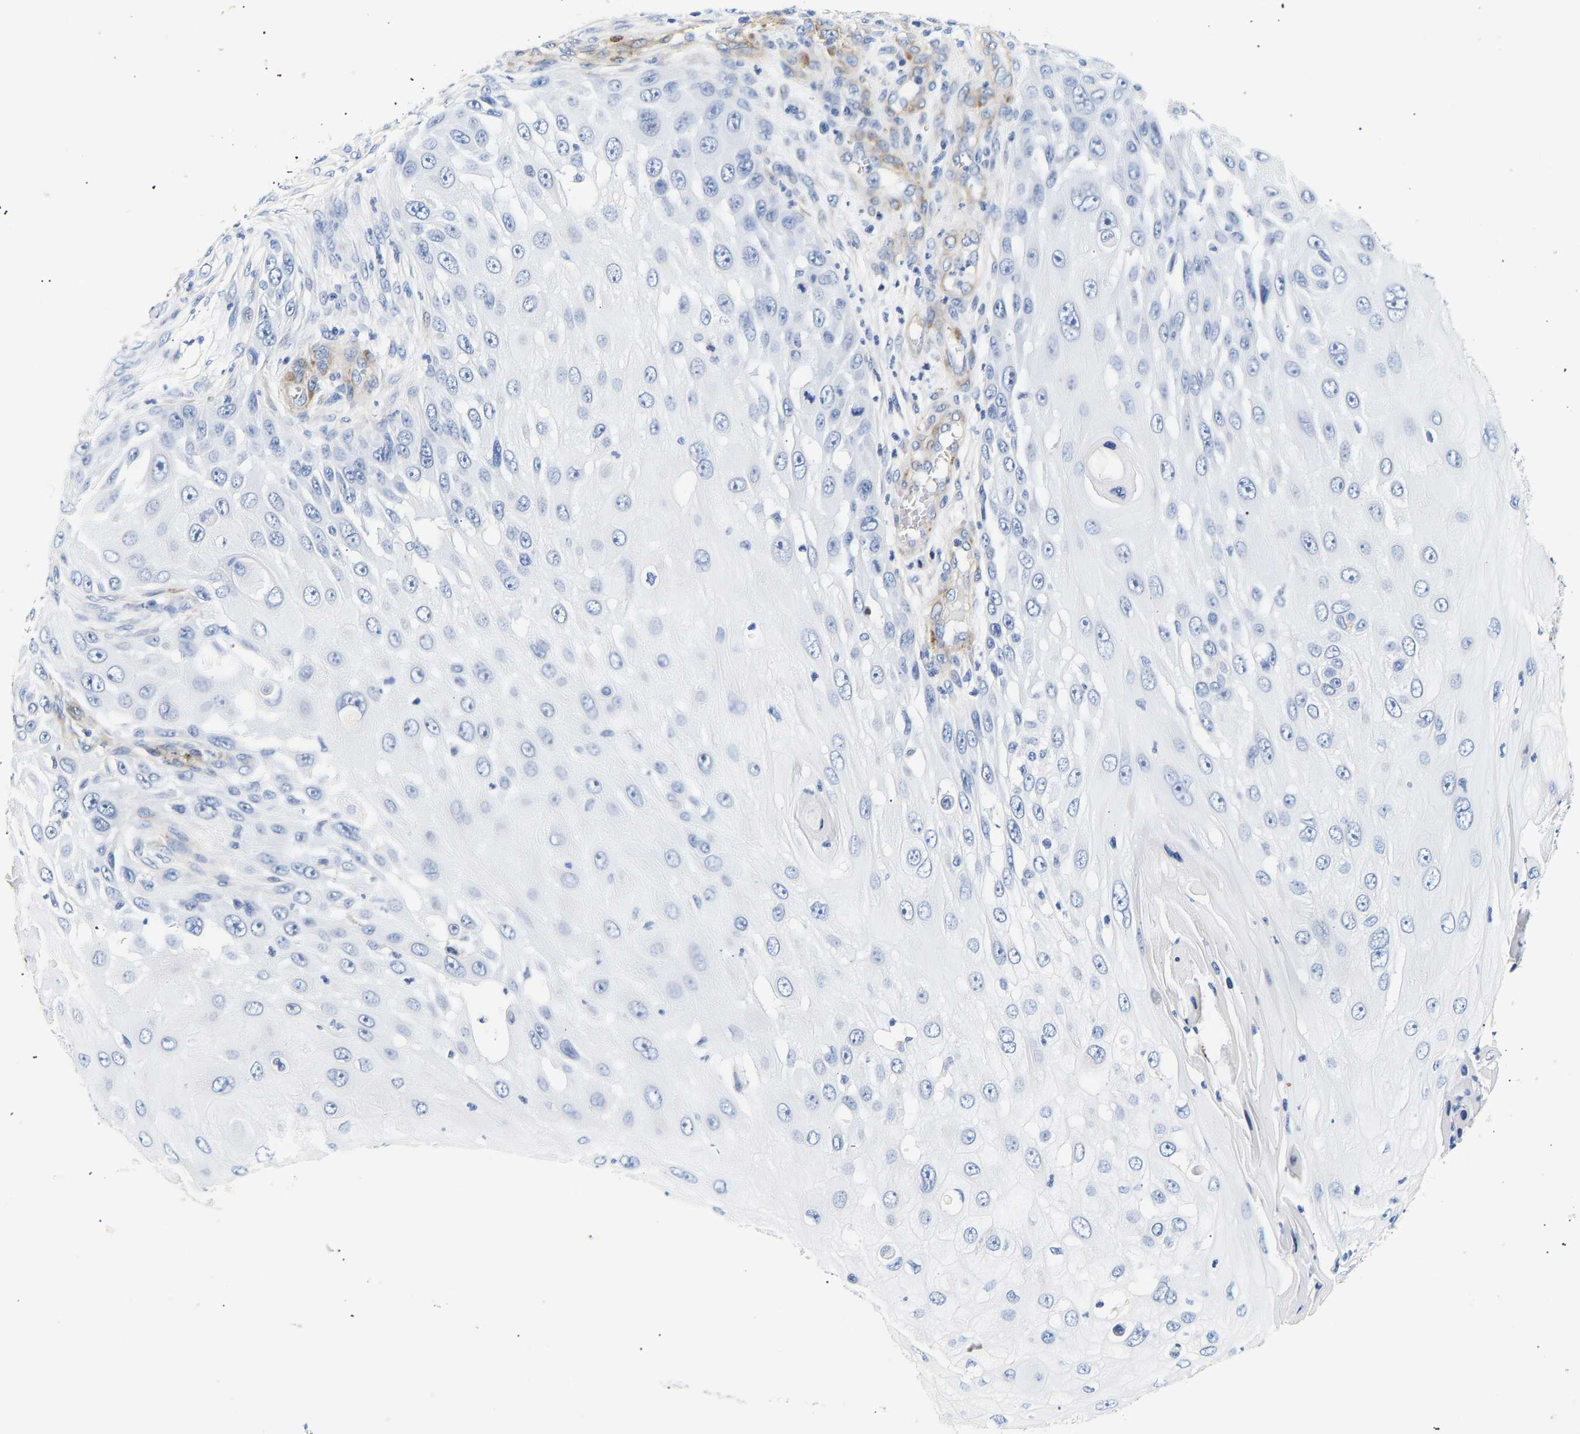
{"staining": {"intensity": "negative", "quantity": "none", "location": "none"}, "tissue": "skin cancer", "cell_type": "Tumor cells", "image_type": "cancer", "snomed": [{"axis": "morphology", "description": "Squamous cell carcinoma, NOS"}, {"axis": "topography", "description": "Skin"}], "caption": "Photomicrograph shows no protein positivity in tumor cells of skin squamous cell carcinoma tissue.", "gene": "IGFBP7", "patient": {"sex": "female", "age": 44}}